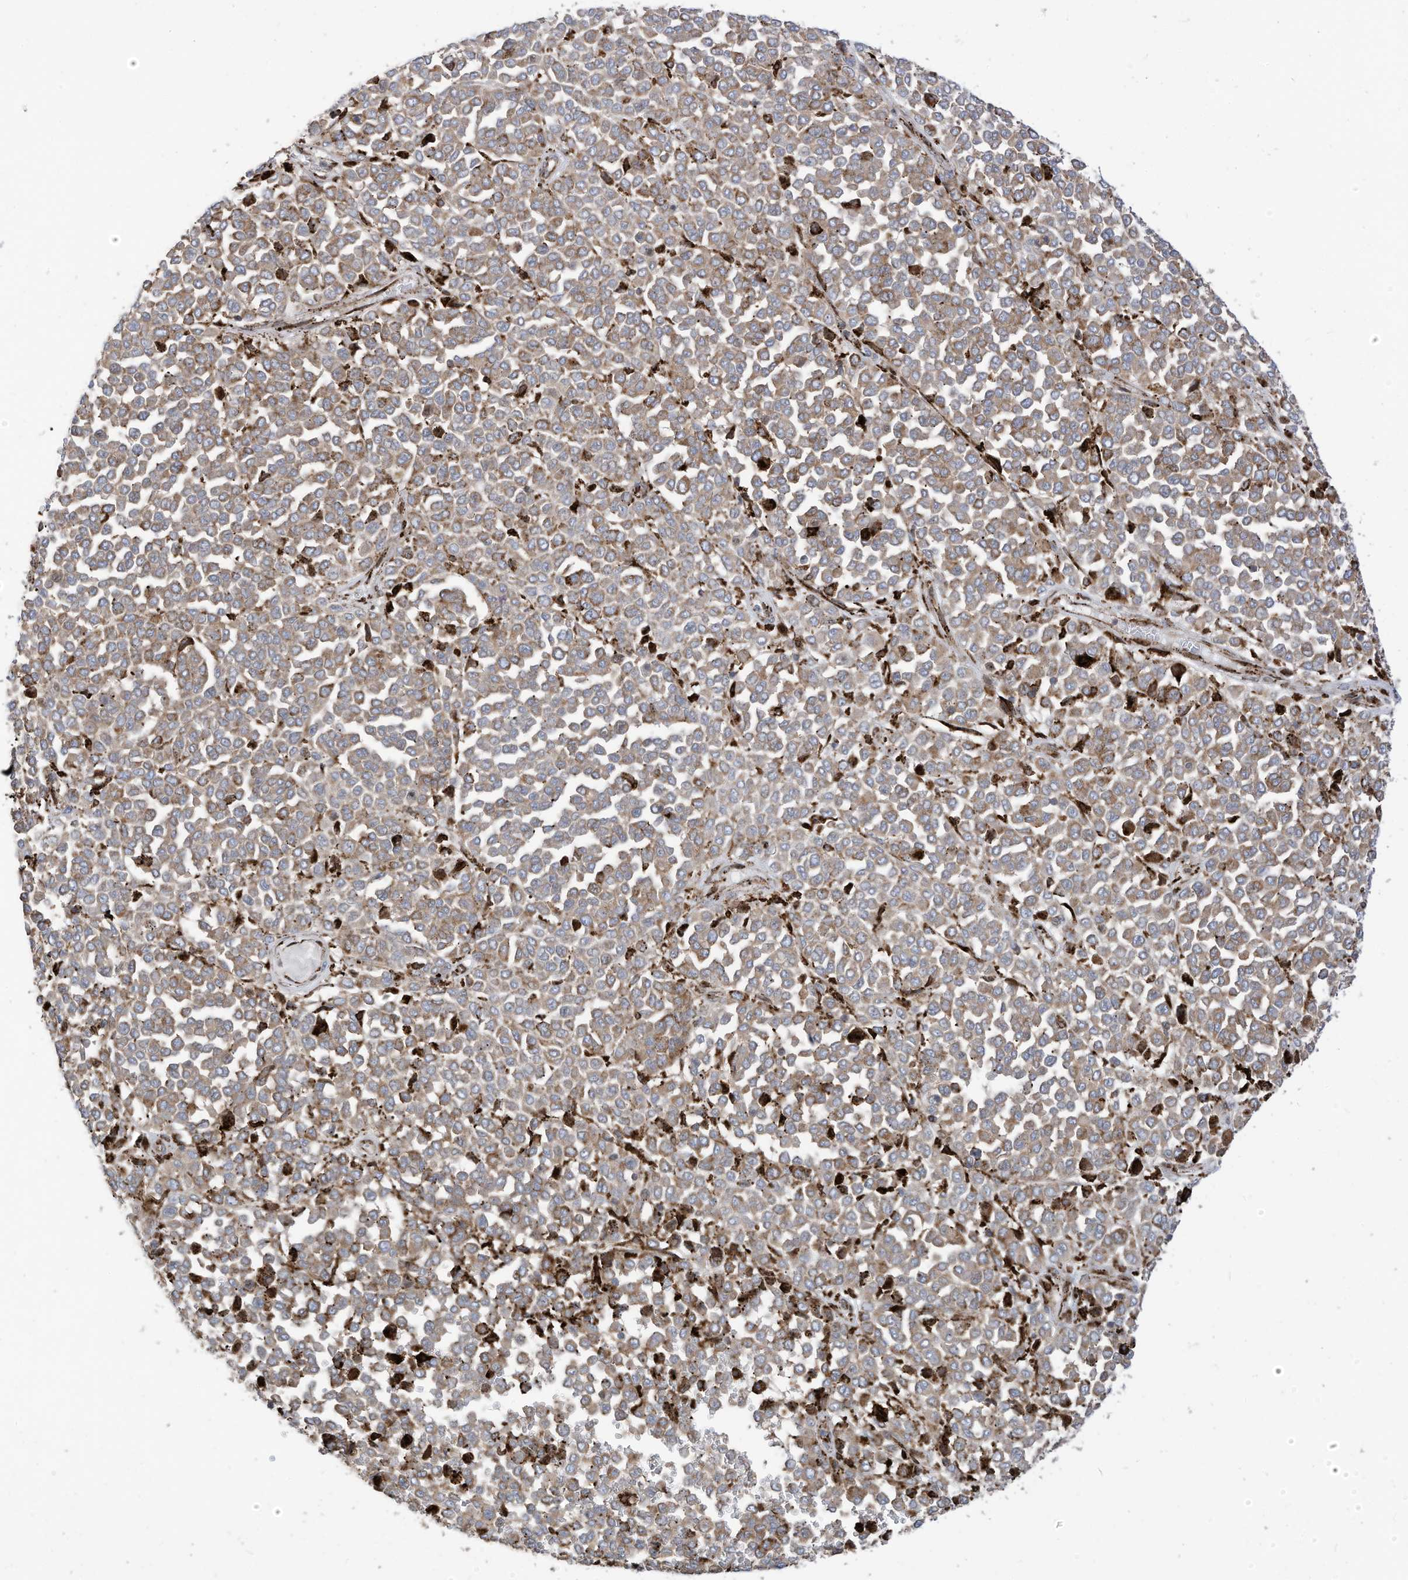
{"staining": {"intensity": "weak", "quantity": ">75%", "location": "cytoplasmic/membranous"}, "tissue": "melanoma", "cell_type": "Tumor cells", "image_type": "cancer", "snomed": [{"axis": "morphology", "description": "Malignant melanoma, Metastatic site"}, {"axis": "topography", "description": "Pancreas"}], "caption": "Human malignant melanoma (metastatic site) stained with a protein marker exhibits weak staining in tumor cells.", "gene": "TRNAU1AP", "patient": {"sex": "female", "age": 30}}